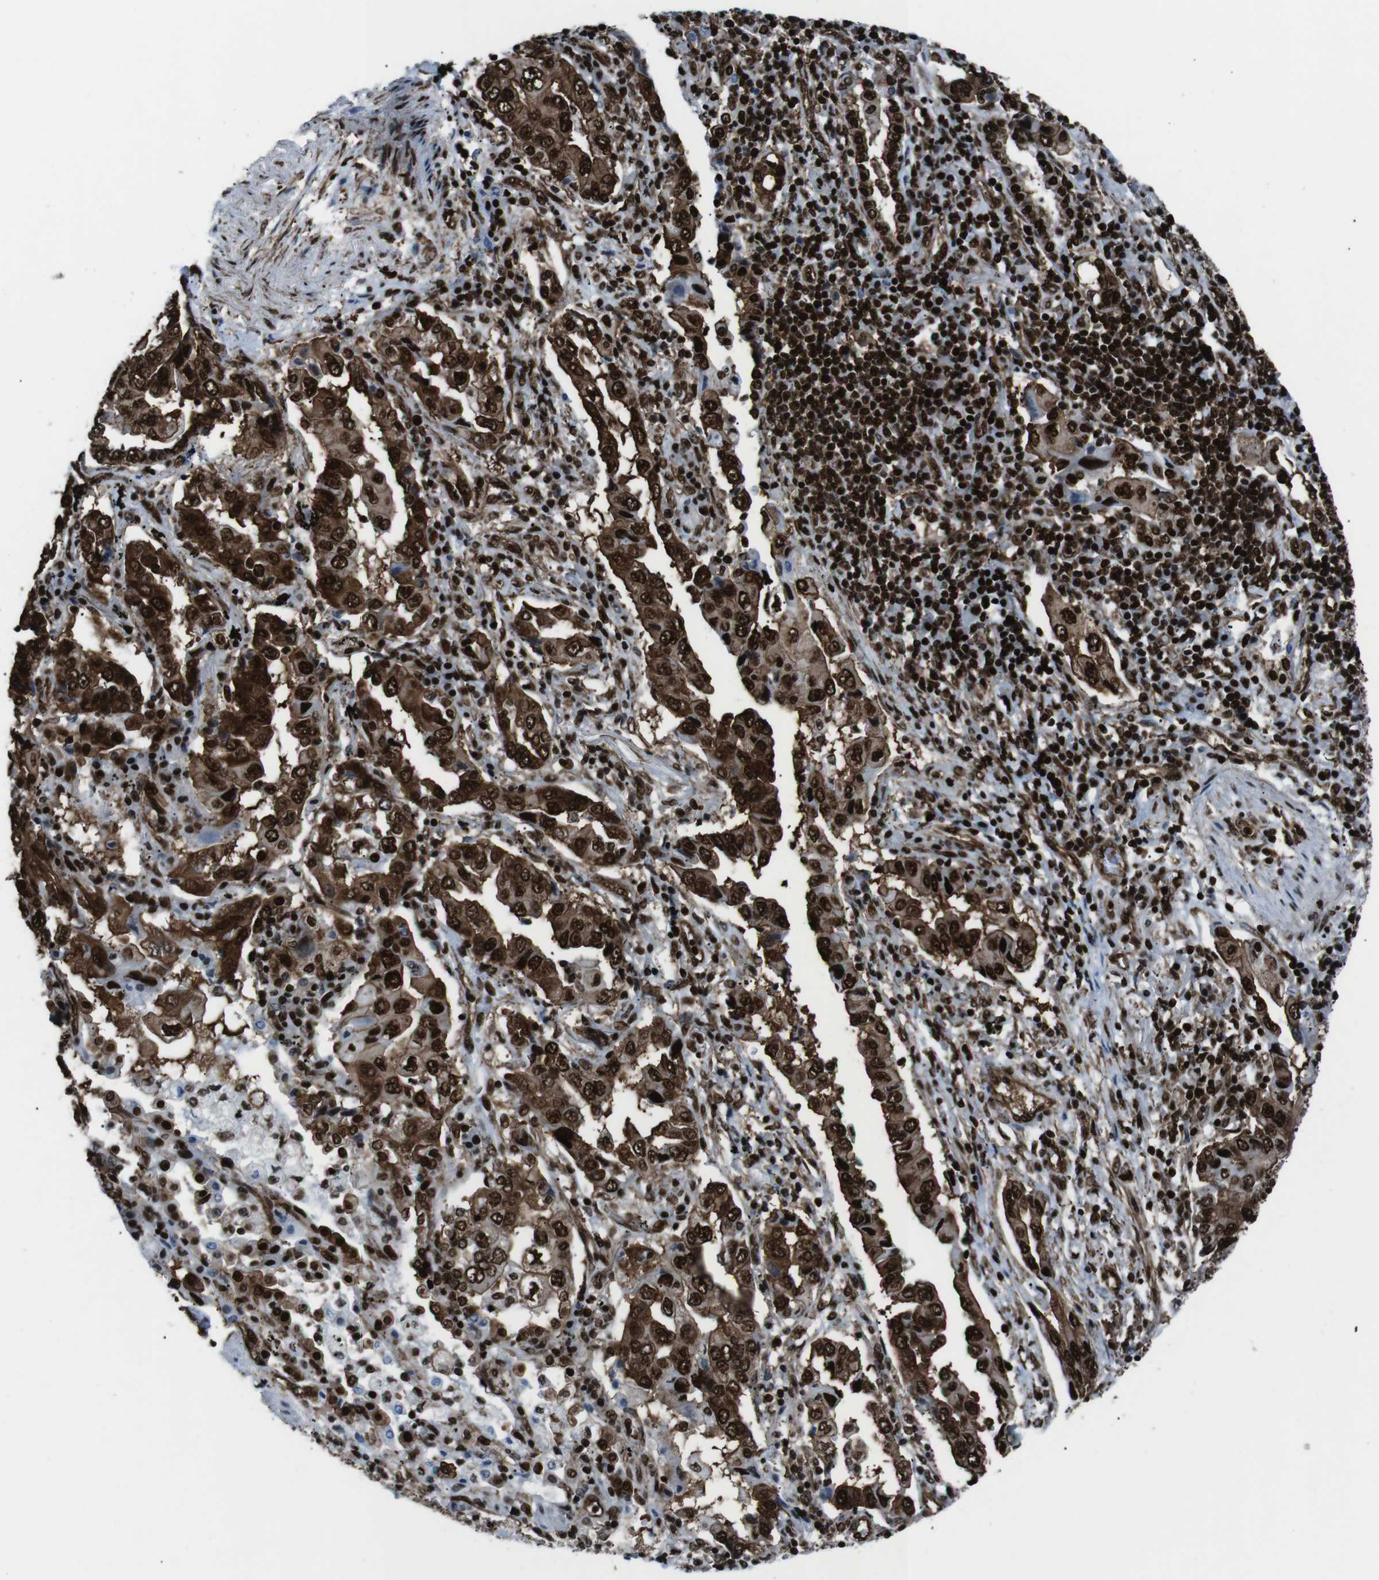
{"staining": {"intensity": "strong", "quantity": ">75%", "location": "cytoplasmic/membranous,nuclear"}, "tissue": "lung cancer", "cell_type": "Tumor cells", "image_type": "cancer", "snomed": [{"axis": "morphology", "description": "Adenocarcinoma, NOS"}, {"axis": "topography", "description": "Lung"}], "caption": "Lung cancer stained for a protein (brown) shows strong cytoplasmic/membranous and nuclear positive staining in about >75% of tumor cells.", "gene": "HNRNPU", "patient": {"sex": "female", "age": 65}}